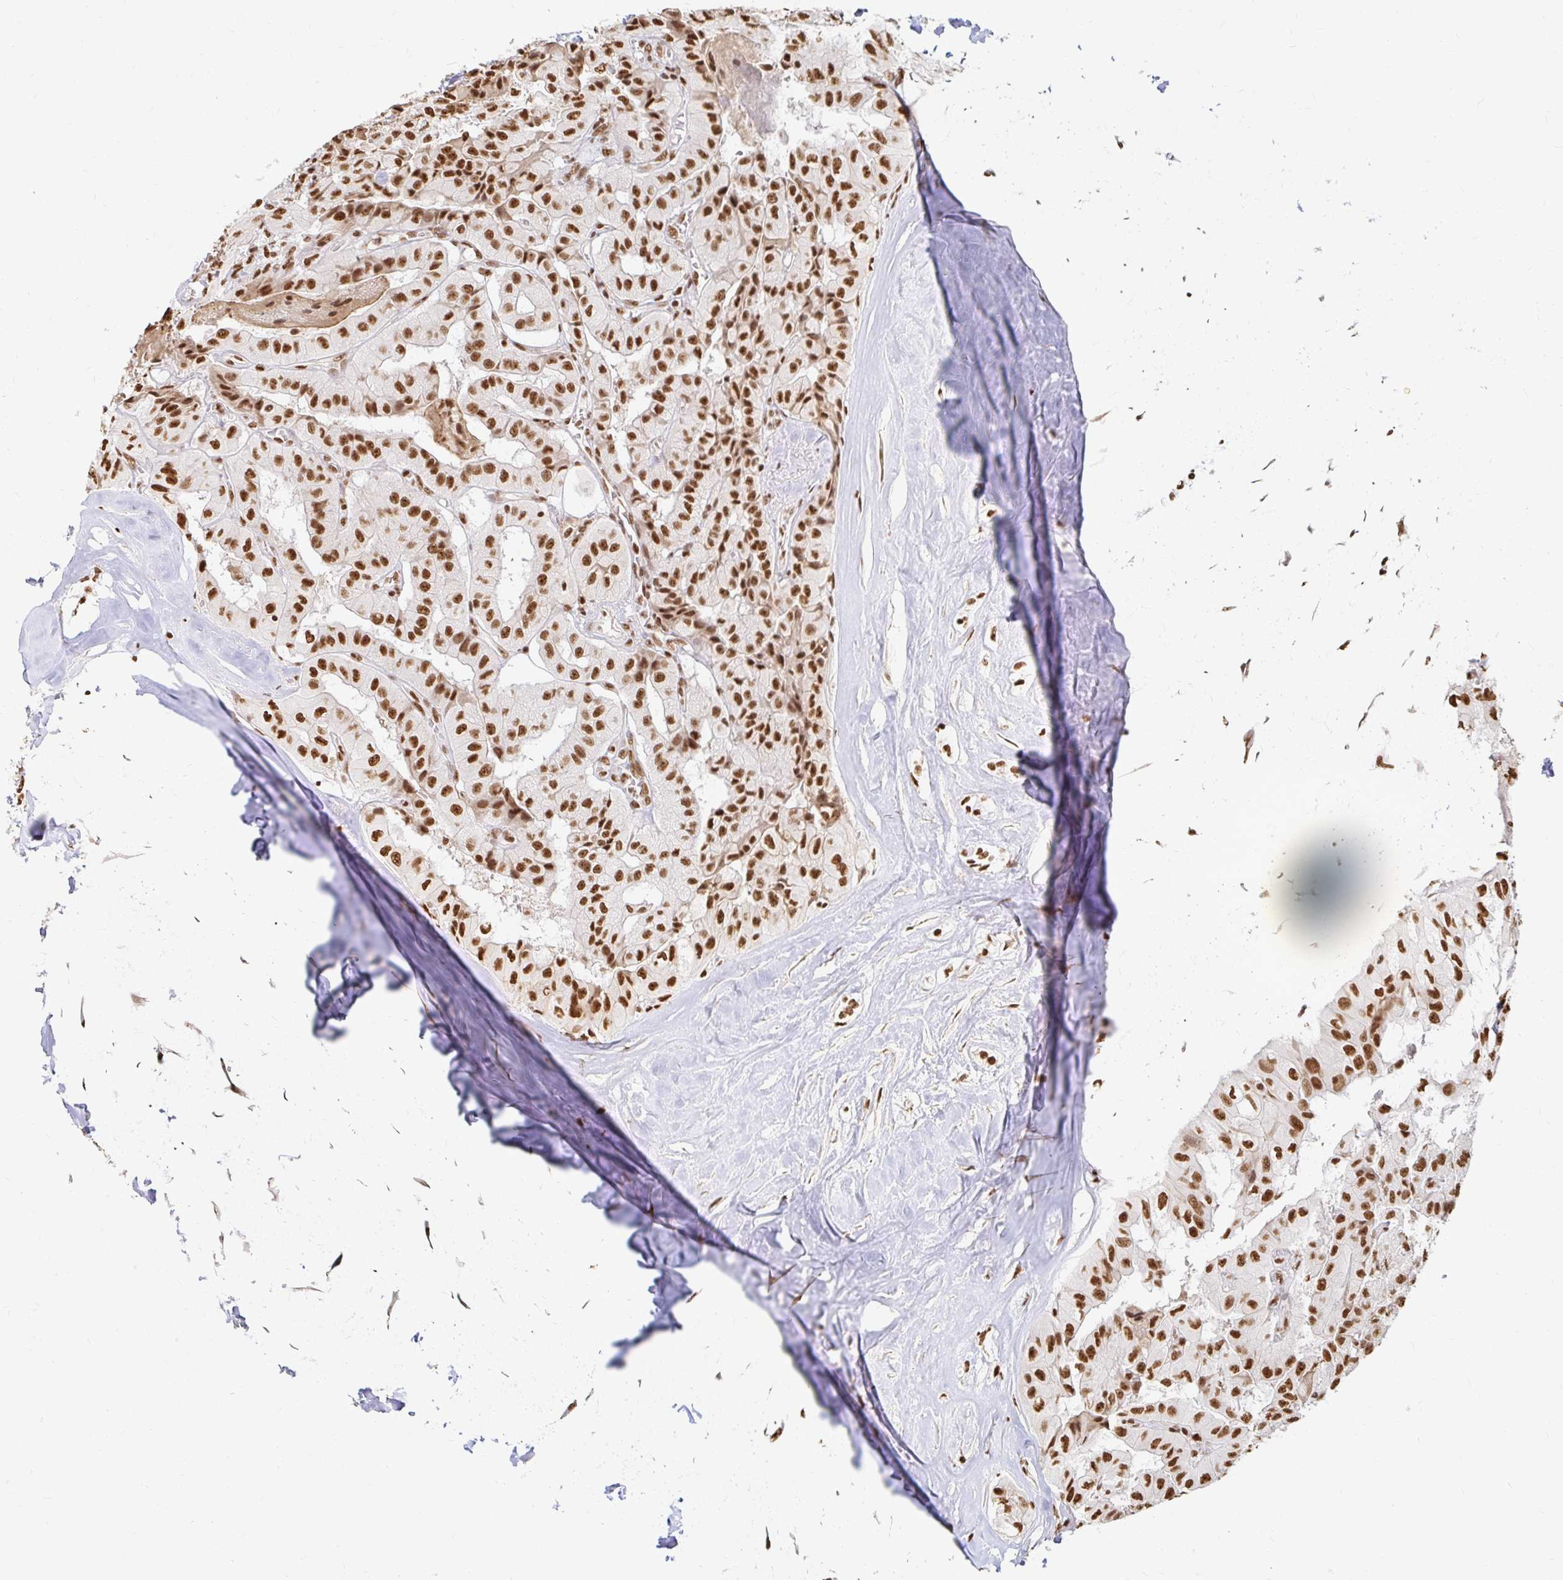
{"staining": {"intensity": "strong", "quantity": ">75%", "location": "nuclear"}, "tissue": "thyroid cancer", "cell_type": "Tumor cells", "image_type": "cancer", "snomed": [{"axis": "morphology", "description": "Normal tissue, NOS"}, {"axis": "morphology", "description": "Papillary adenocarcinoma, NOS"}, {"axis": "topography", "description": "Thyroid gland"}], "caption": "A photomicrograph of human papillary adenocarcinoma (thyroid) stained for a protein shows strong nuclear brown staining in tumor cells.", "gene": "HNRNPU", "patient": {"sex": "female", "age": 59}}